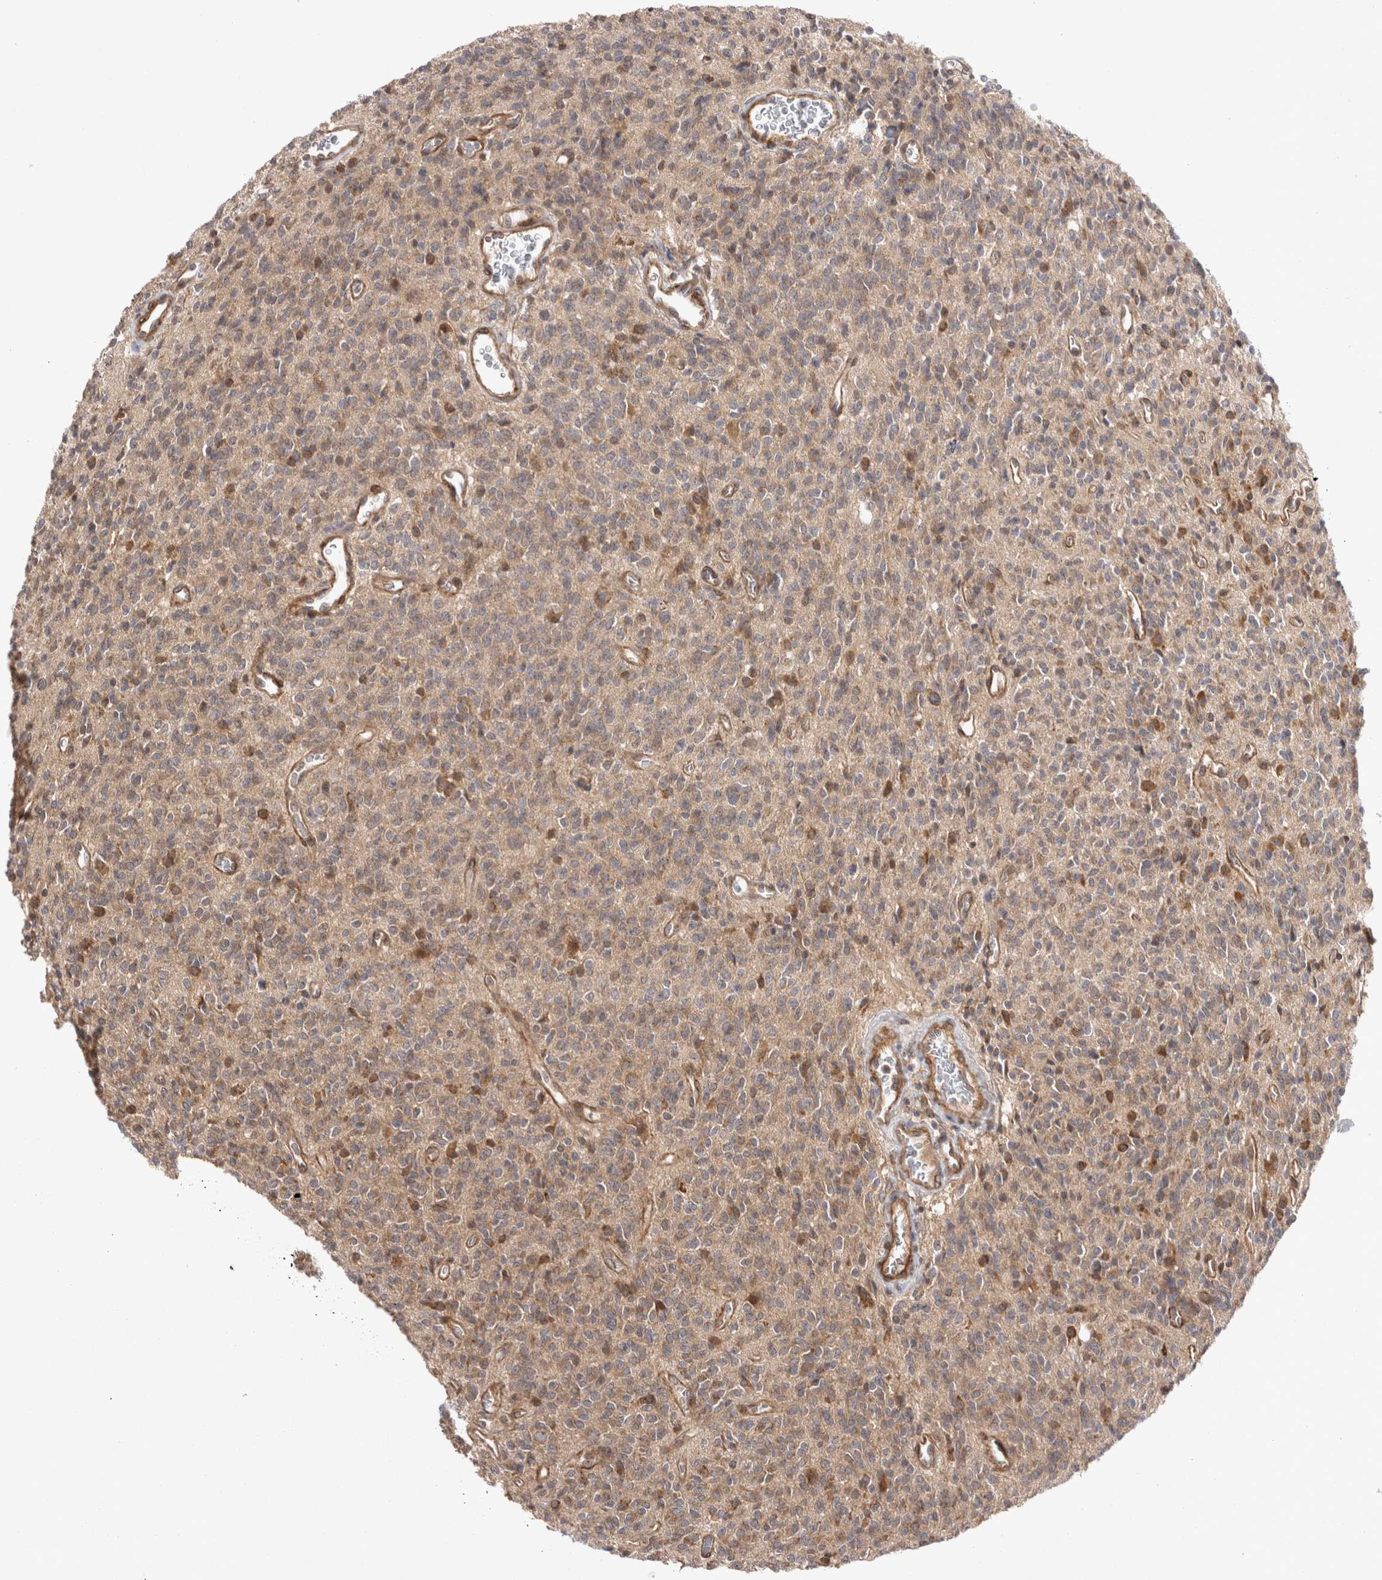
{"staining": {"intensity": "moderate", "quantity": "25%-75%", "location": "cytoplasmic/membranous"}, "tissue": "glioma", "cell_type": "Tumor cells", "image_type": "cancer", "snomed": [{"axis": "morphology", "description": "Glioma, malignant, High grade"}, {"axis": "topography", "description": "Brain"}], "caption": "Immunohistochemical staining of malignant glioma (high-grade) demonstrates medium levels of moderate cytoplasmic/membranous protein positivity in approximately 25%-75% of tumor cells.", "gene": "EXOSC4", "patient": {"sex": "male", "age": 34}}